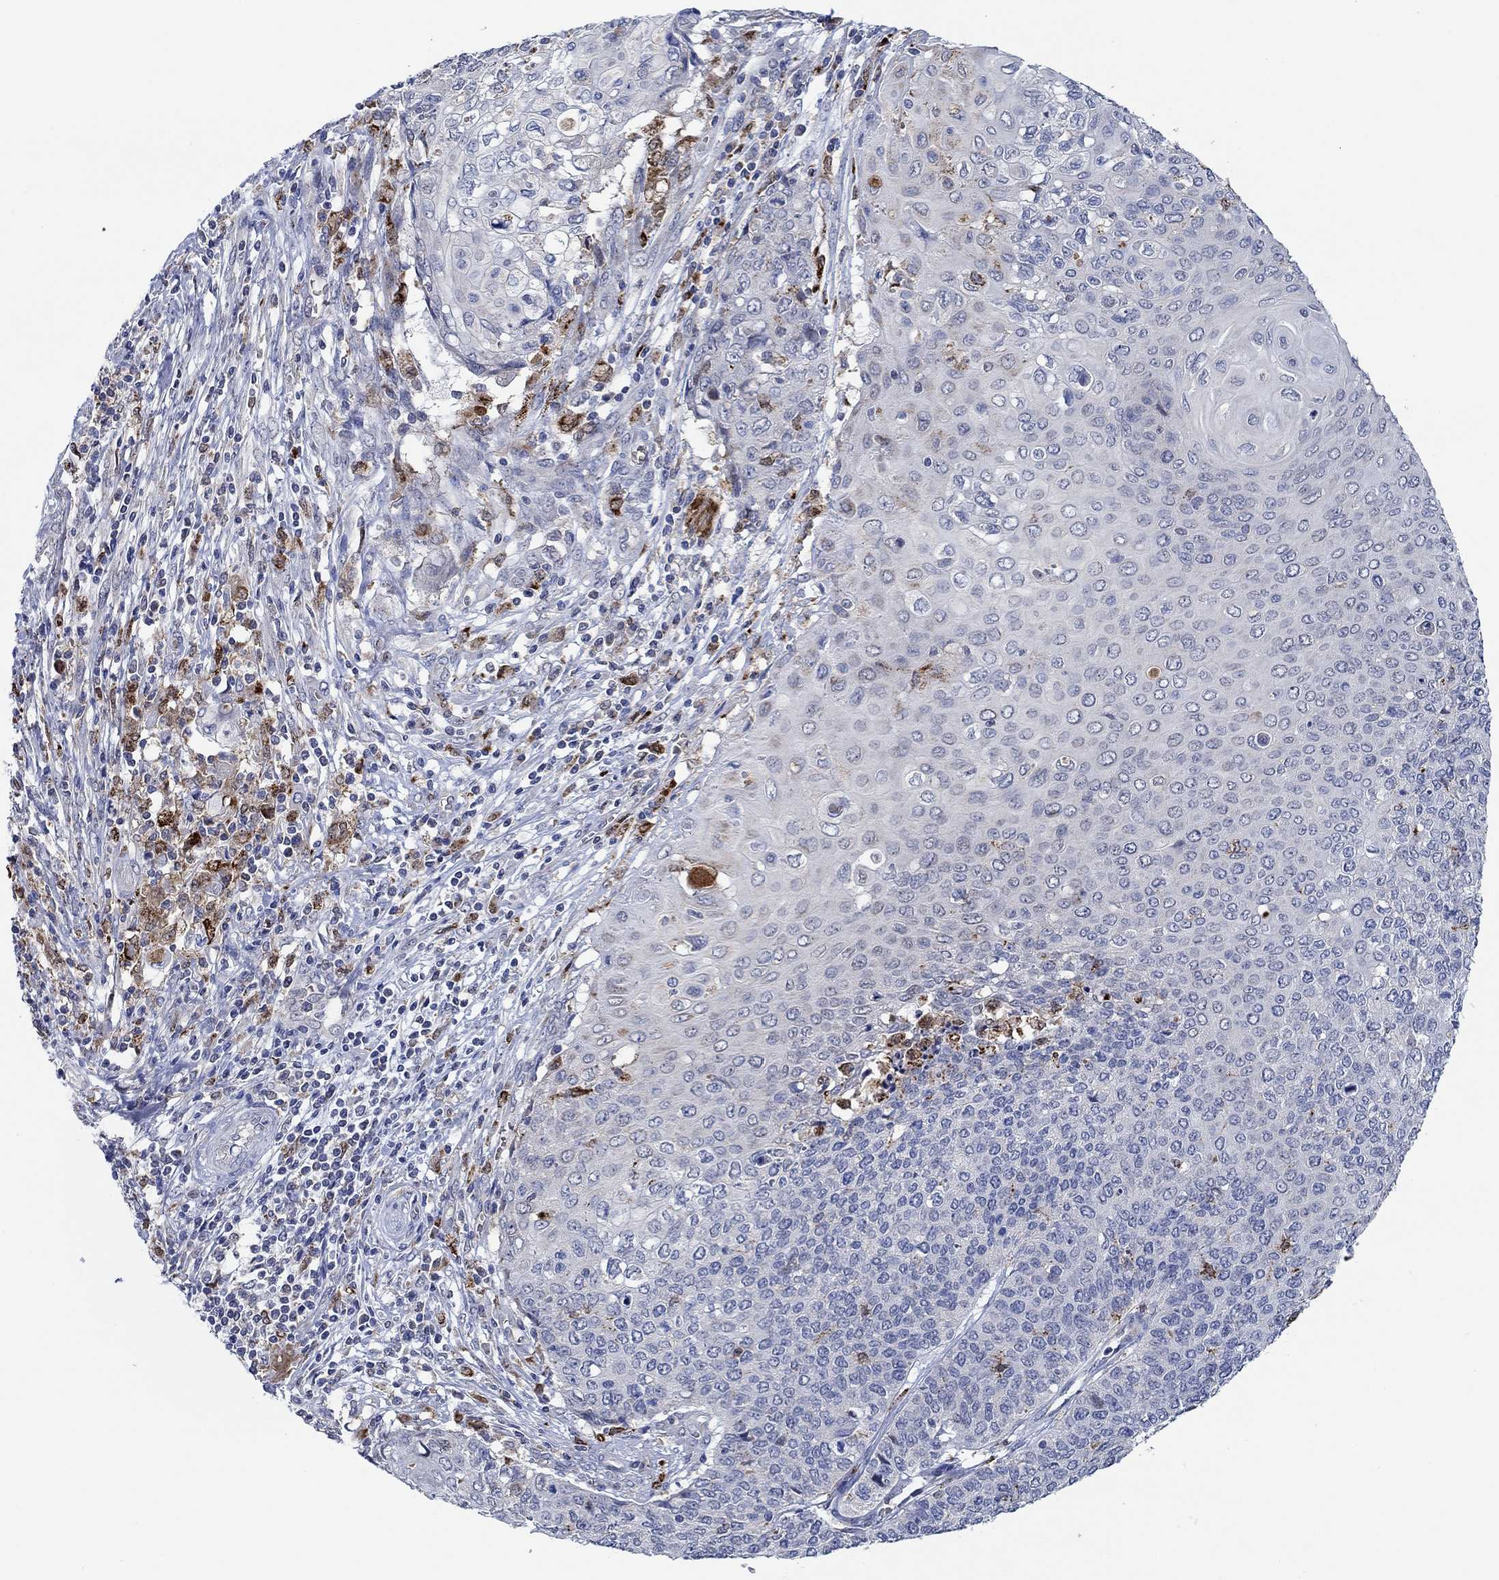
{"staining": {"intensity": "negative", "quantity": "none", "location": "none"}, "tissue": "cervical cancer", "cell_type": "Tumor cells", "image_type": "cancer", "snomed": [{"axis": "morphology", "description": "Squamous cell carcinoma, NOS"}, {"axis": "topography", "description": "Cervix"}], "caption": "Histopathology image shows no significant protein expression in tumor cells of cervical squamous cell carcinoma.", "gene": "MPP1", "patient": {"sex": "female", "age": 39}}